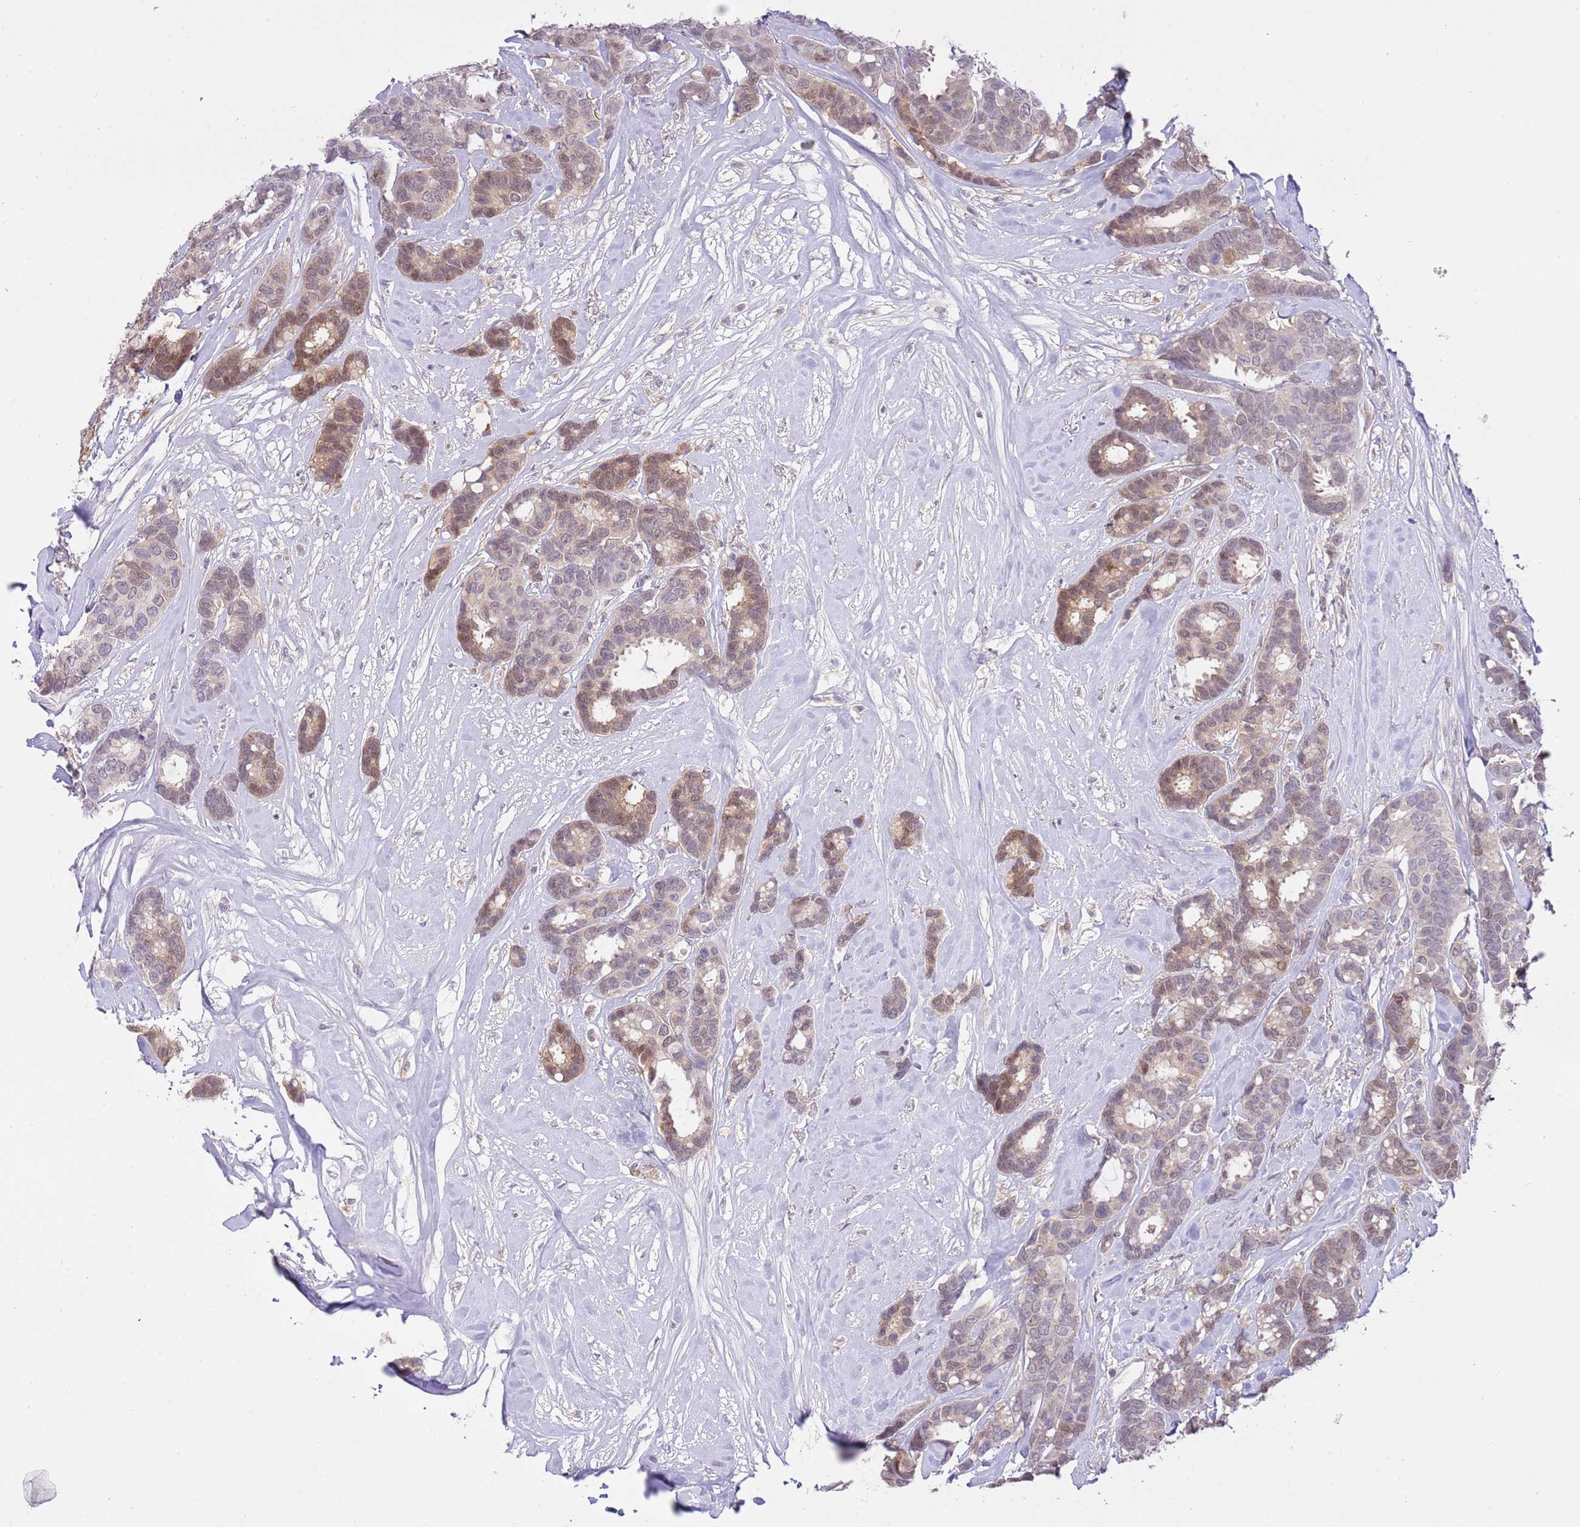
{"staining": {"intensity": "weak", "quantity": ">75%", "location": "cytoplasmic/membranous,nuclear"}, "tissue": "breast cancer", "cell_type": "Tumor cells", "image_type": "cancer", "snomed": [{"axis": "morphology", "description": "Duct carcinoma"}, {"axis": "topography", "description": "Breast"}], "caption": "A photomicrograph showing weak cytoplasmic/membranous and nuclear positivity in about >75% of tumor cells in breast invasive ductal carcinoma, as visualized by brown immunohistochemical staining.", "gene": "GALK2", "patient": {"sex": "female", "age": 87}}